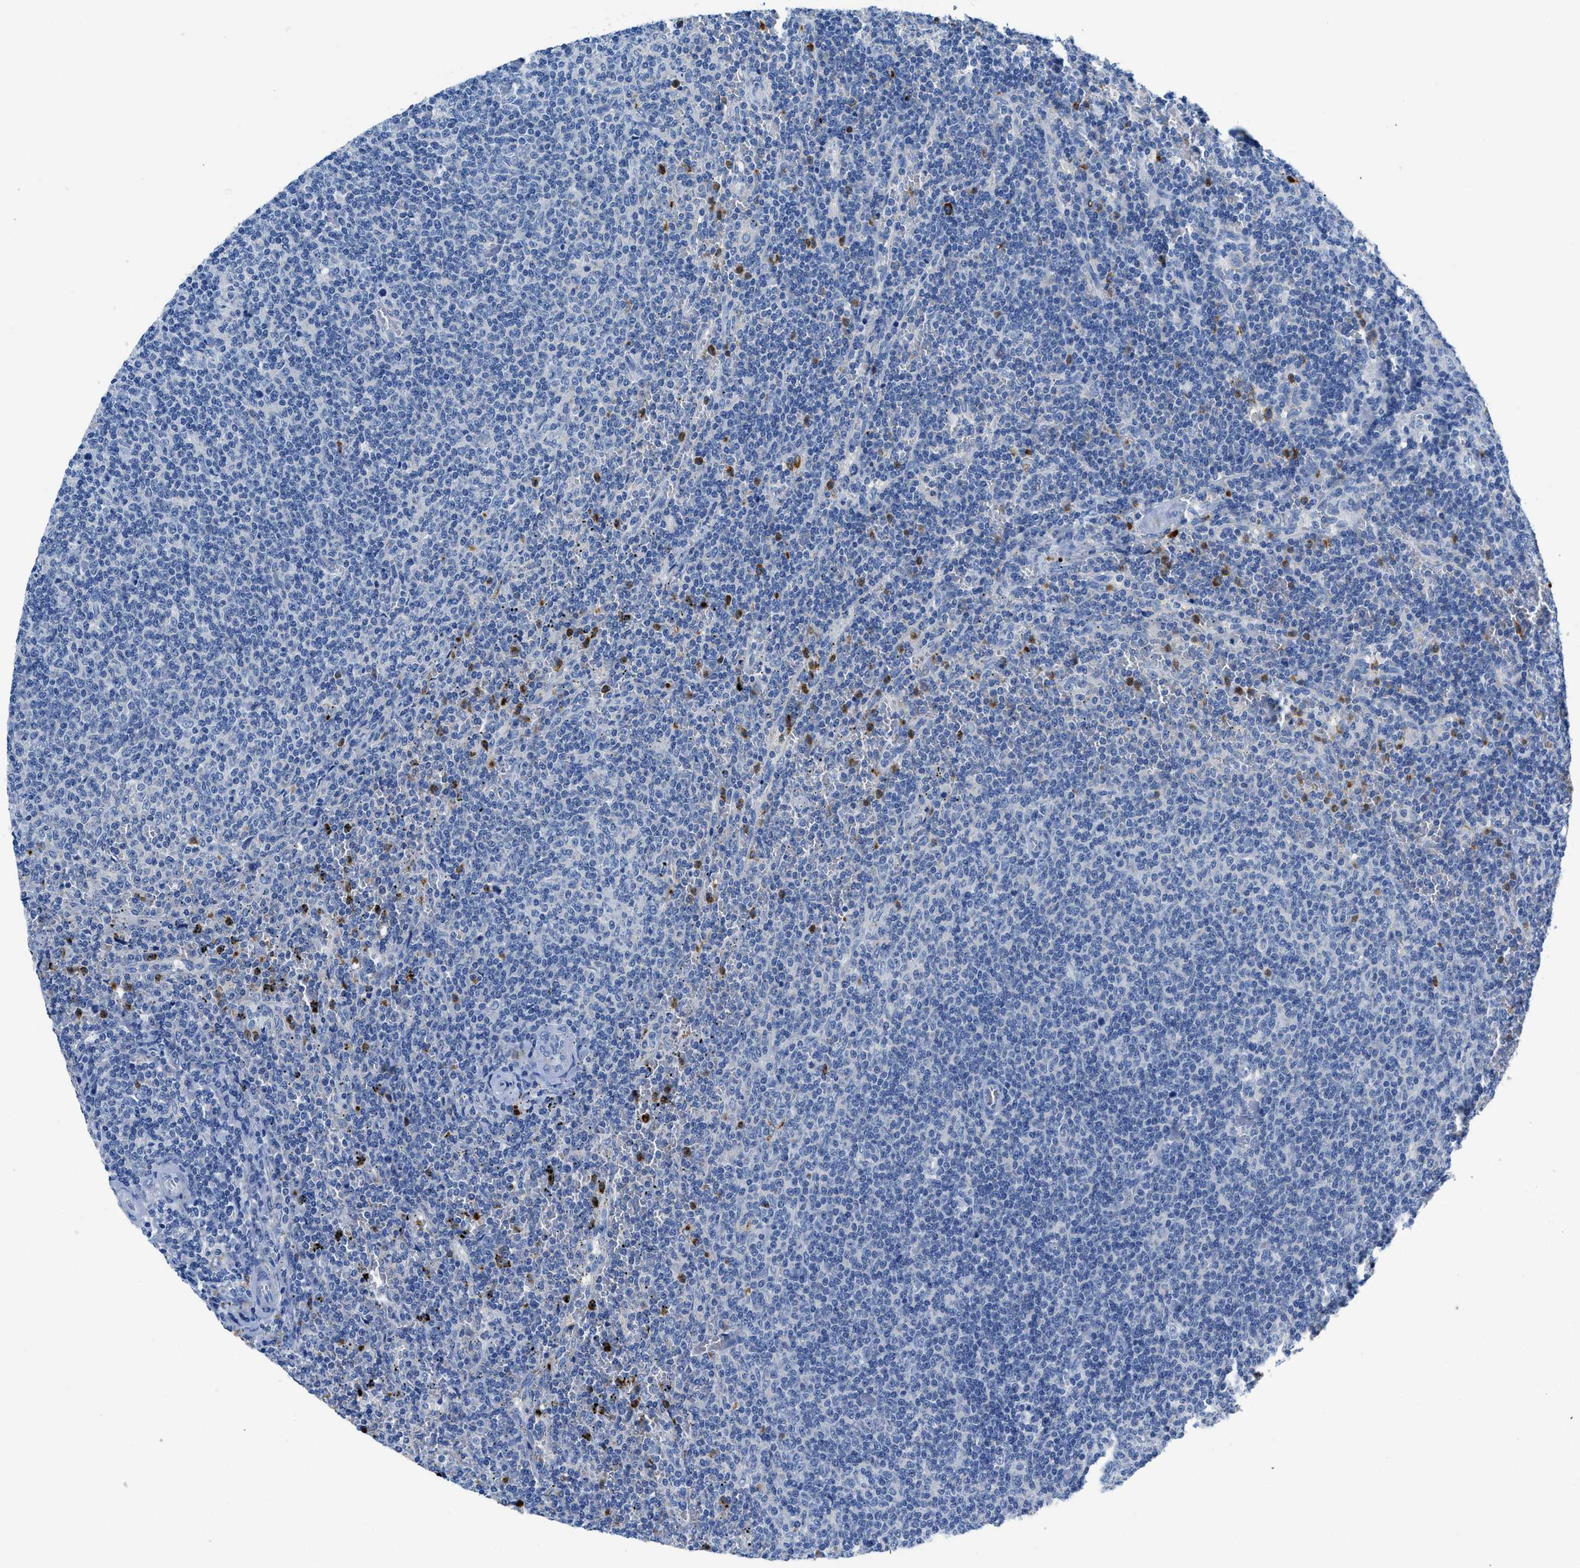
{"staining": {"intensity": "negative", "quantity": "none", "location": "none"}, "tissue": "lymphoma", "cell_type": "Tumor cells", "image_type": "cancer", "snomed": [{"axis": "morphology", "description": "Malignant lymphoma, non-Hodgkin's type, Low grade"}, {"axis": "topography", "description": "Spleen"}], "caption": "Human malignant lymphoma, non-Hodgkin's type (low-grade) stained for a protein using immunohistochemistry shows no staining in tumor cells.", "gene": "NEB", "patient": {"sex": "female", "age": 50}}